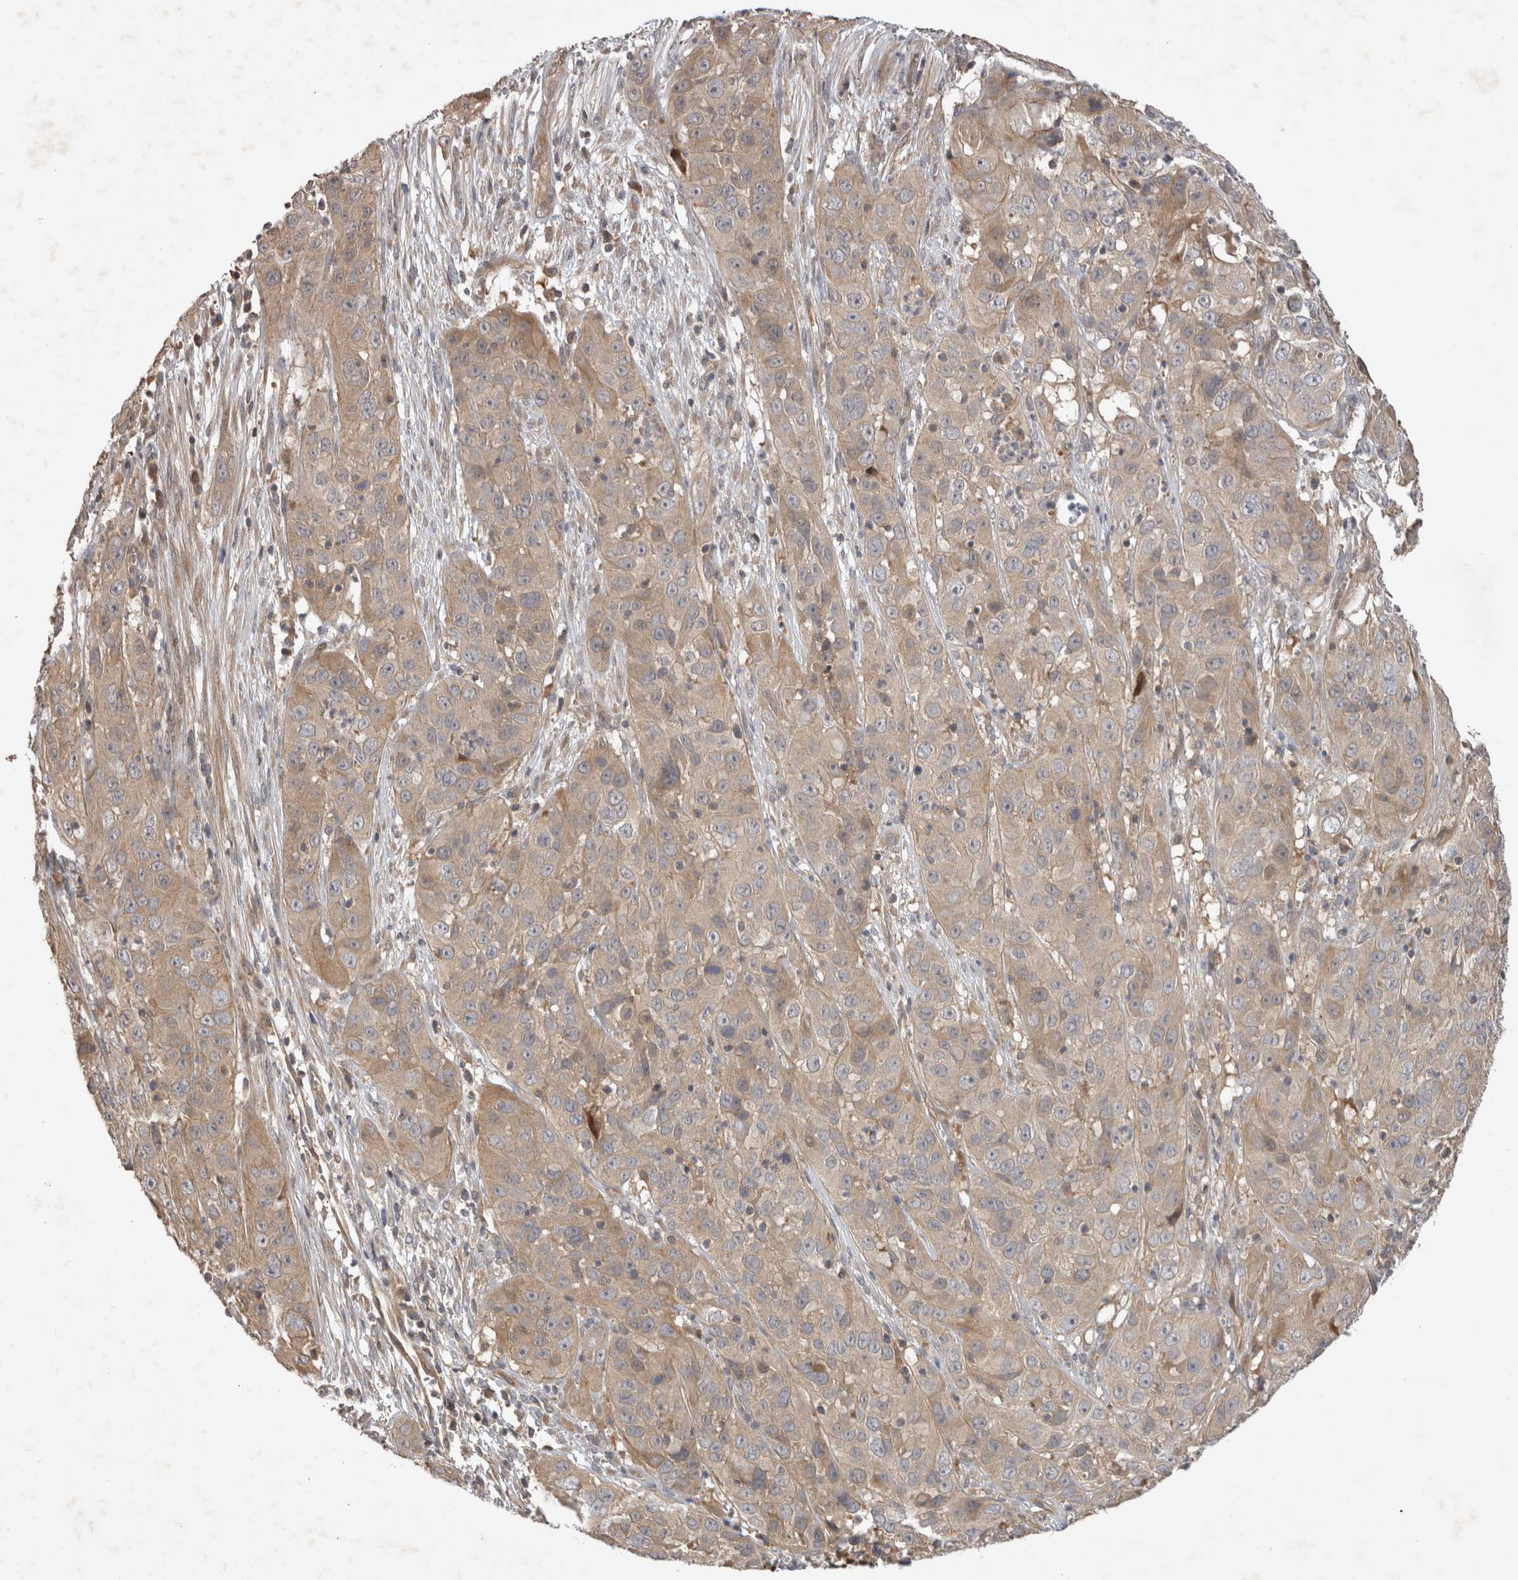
{"staining": {"intensity": "weak", "quantity": ">75%", "location": "cytoplasmic/membranous"}, "tissue": "cervical cancer", "cell_type": "Tumor cells", "image_type": "cancer", "snomed": [{"axis": "morphology", "description": "Squamous cell carcinoma, NOS"}, {"axis": "topography", "description": "Cervix"}], "caption": "Immunohistochemical staining of cervical cancer reveals low levels of weak cytoplasmic/membranous staining in approximately >75% of tumor cells.", "gene": "PPP1R42", "patient": {"sex": "female", "age": 32}}